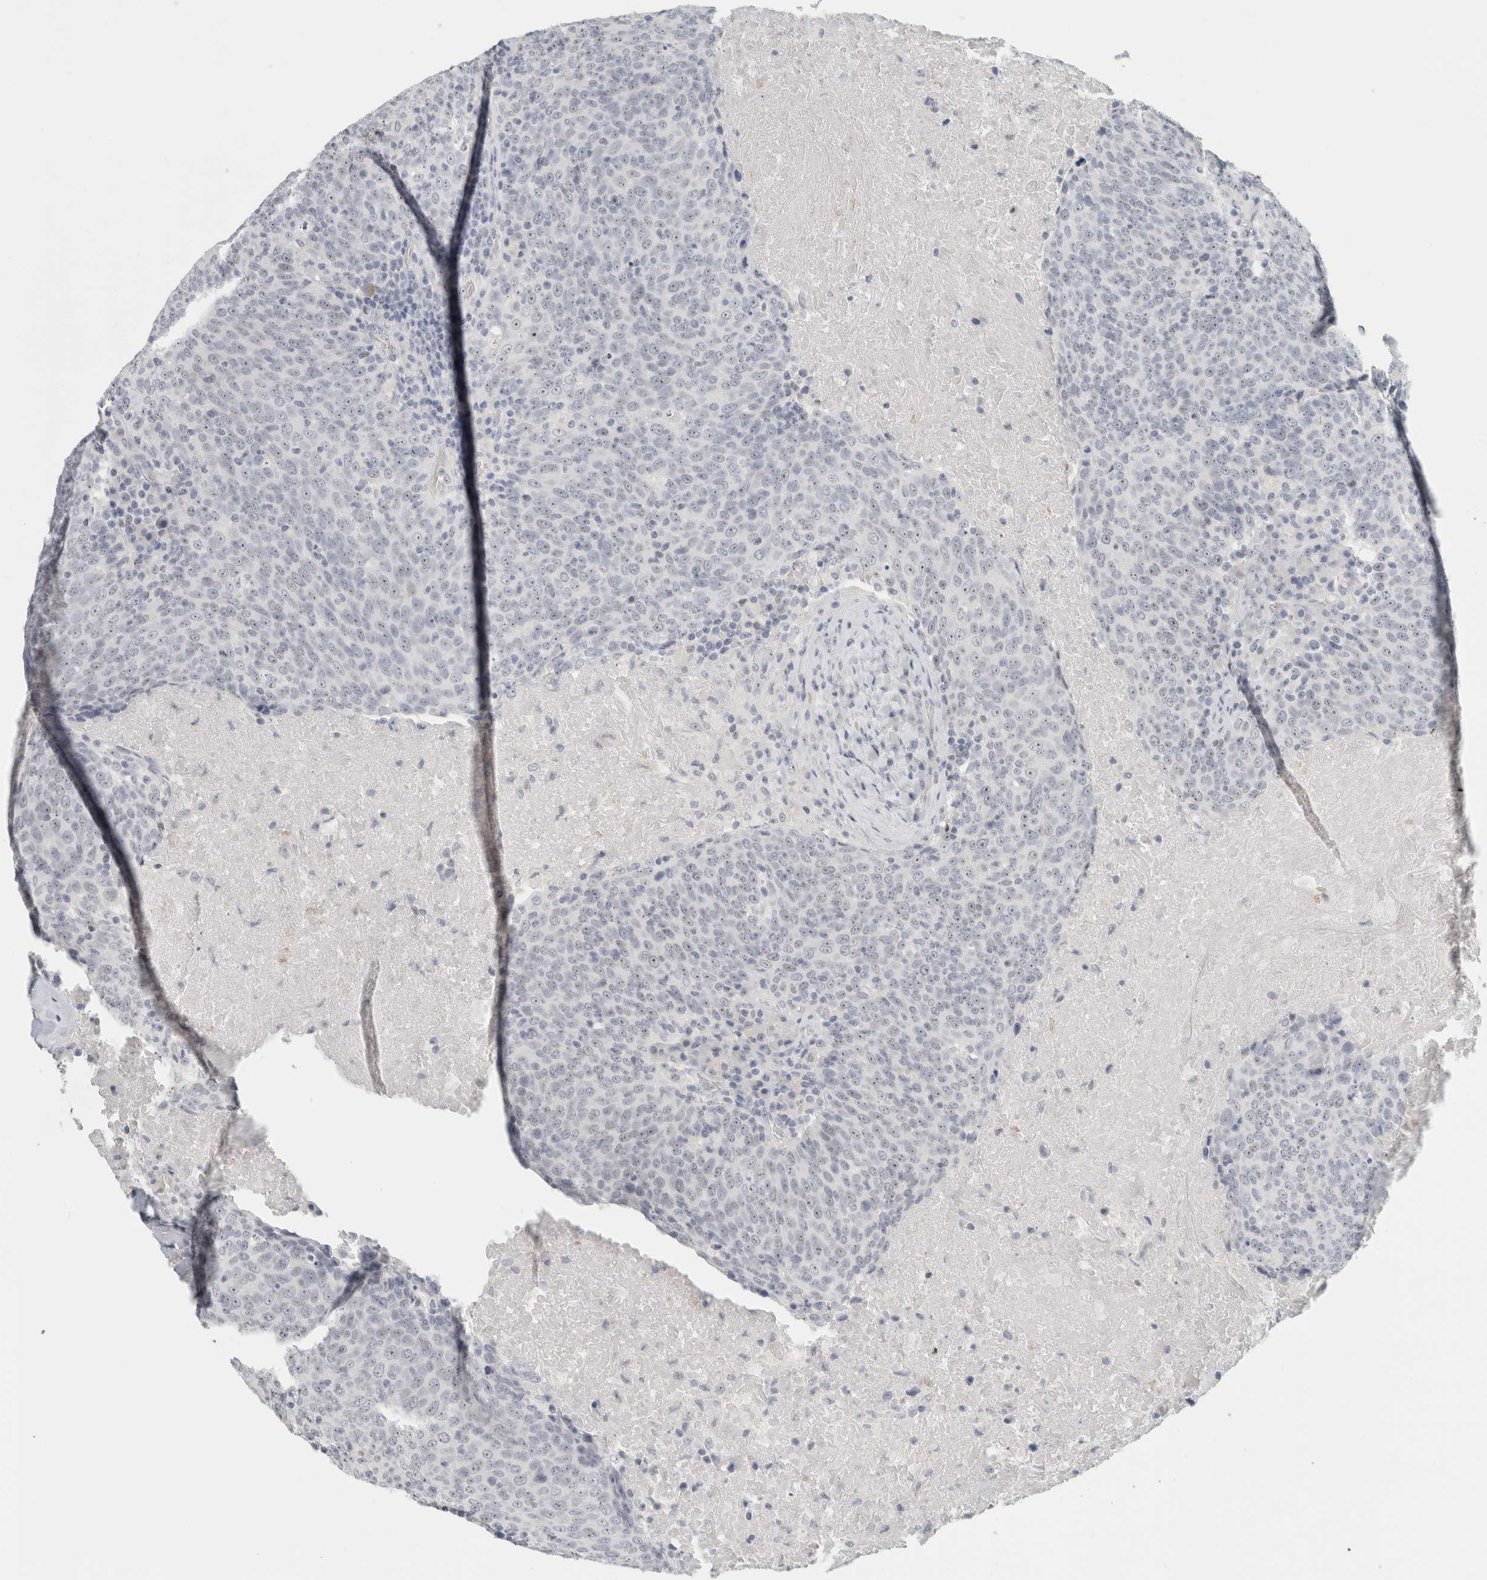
{"staining": {"intensity": "negative", "quantity": "none", "location": "none"}, "tissue": "head and neck cancer", "cell_type": "Tumor cells", "image_type": "cancer", "snomed": [{"axis": "morphology", "description": "Squamous cell carcinoma, NOS"}, {"axis": "morphology", "description": "Squamous cell carcinoma, metastatic, NOS"}, {"axis": "topography", "description": "Lymph node"}, {"axis": "topography", "description": "Head-Neck"}], "caption": "This is an immunohistochemistry photomicrograph of head and neck squamous cell carcinoma. There is no staining in tumor cells.", "gene": "FMR1NB", "patient": {"sex": "male", "age": 62}}